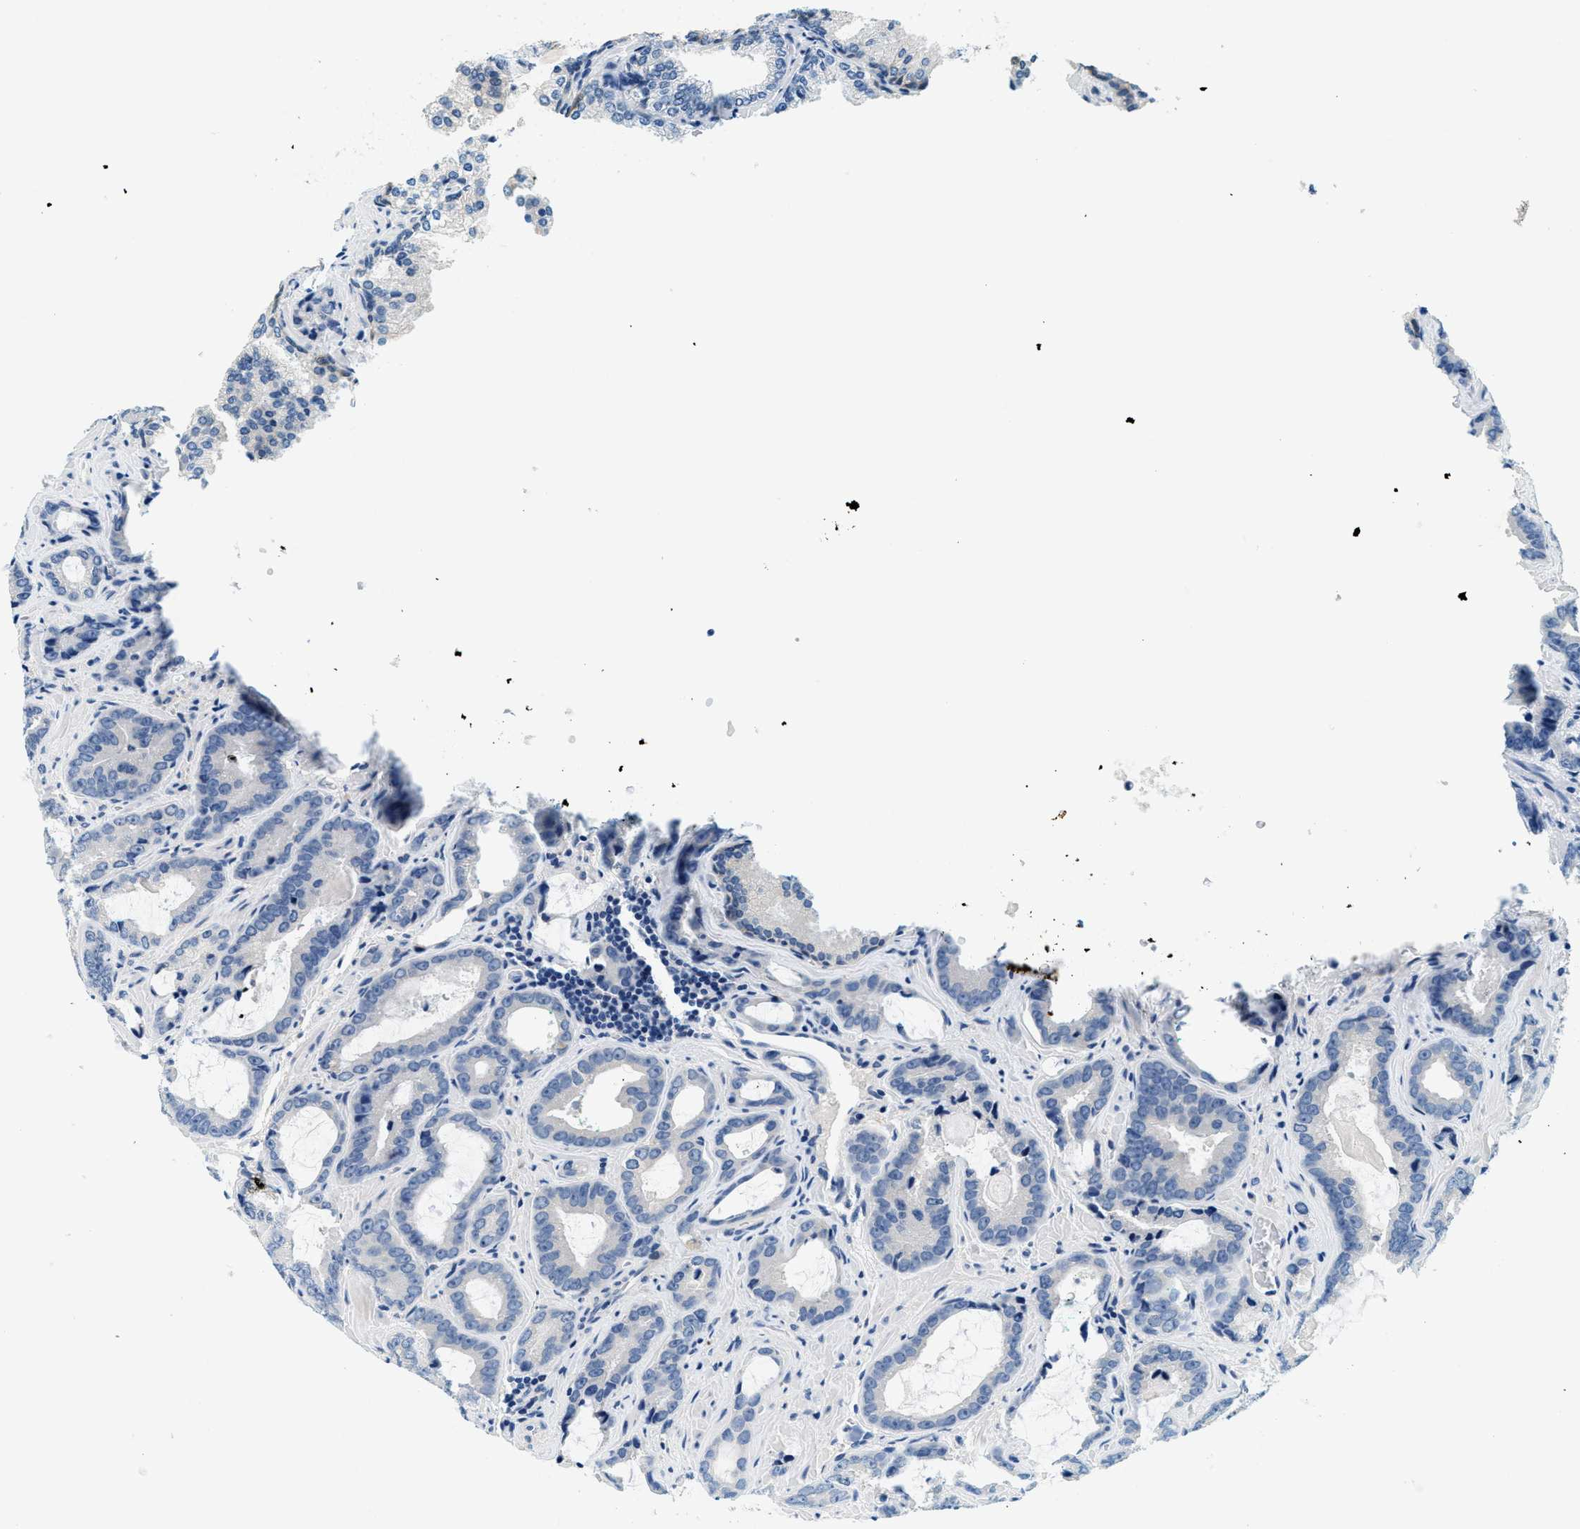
{"staining": {"intensity": "negative", "quantity": "none", "location": "none"}, "tissue": "prostate cancer", "cell_type": "Tumor cells", "image_type": "cancer", "snomed": [{"axis": "morphology", "description": "Adenocarcinoma, Low grade"}, {"axis": "topography", "description": "Prostate"}], "caption": "The image reveals no significant expression in tumor cells of prostate cancer.", "gene": "GSTM3", "patient": {"sex": "male", "age": 60}}